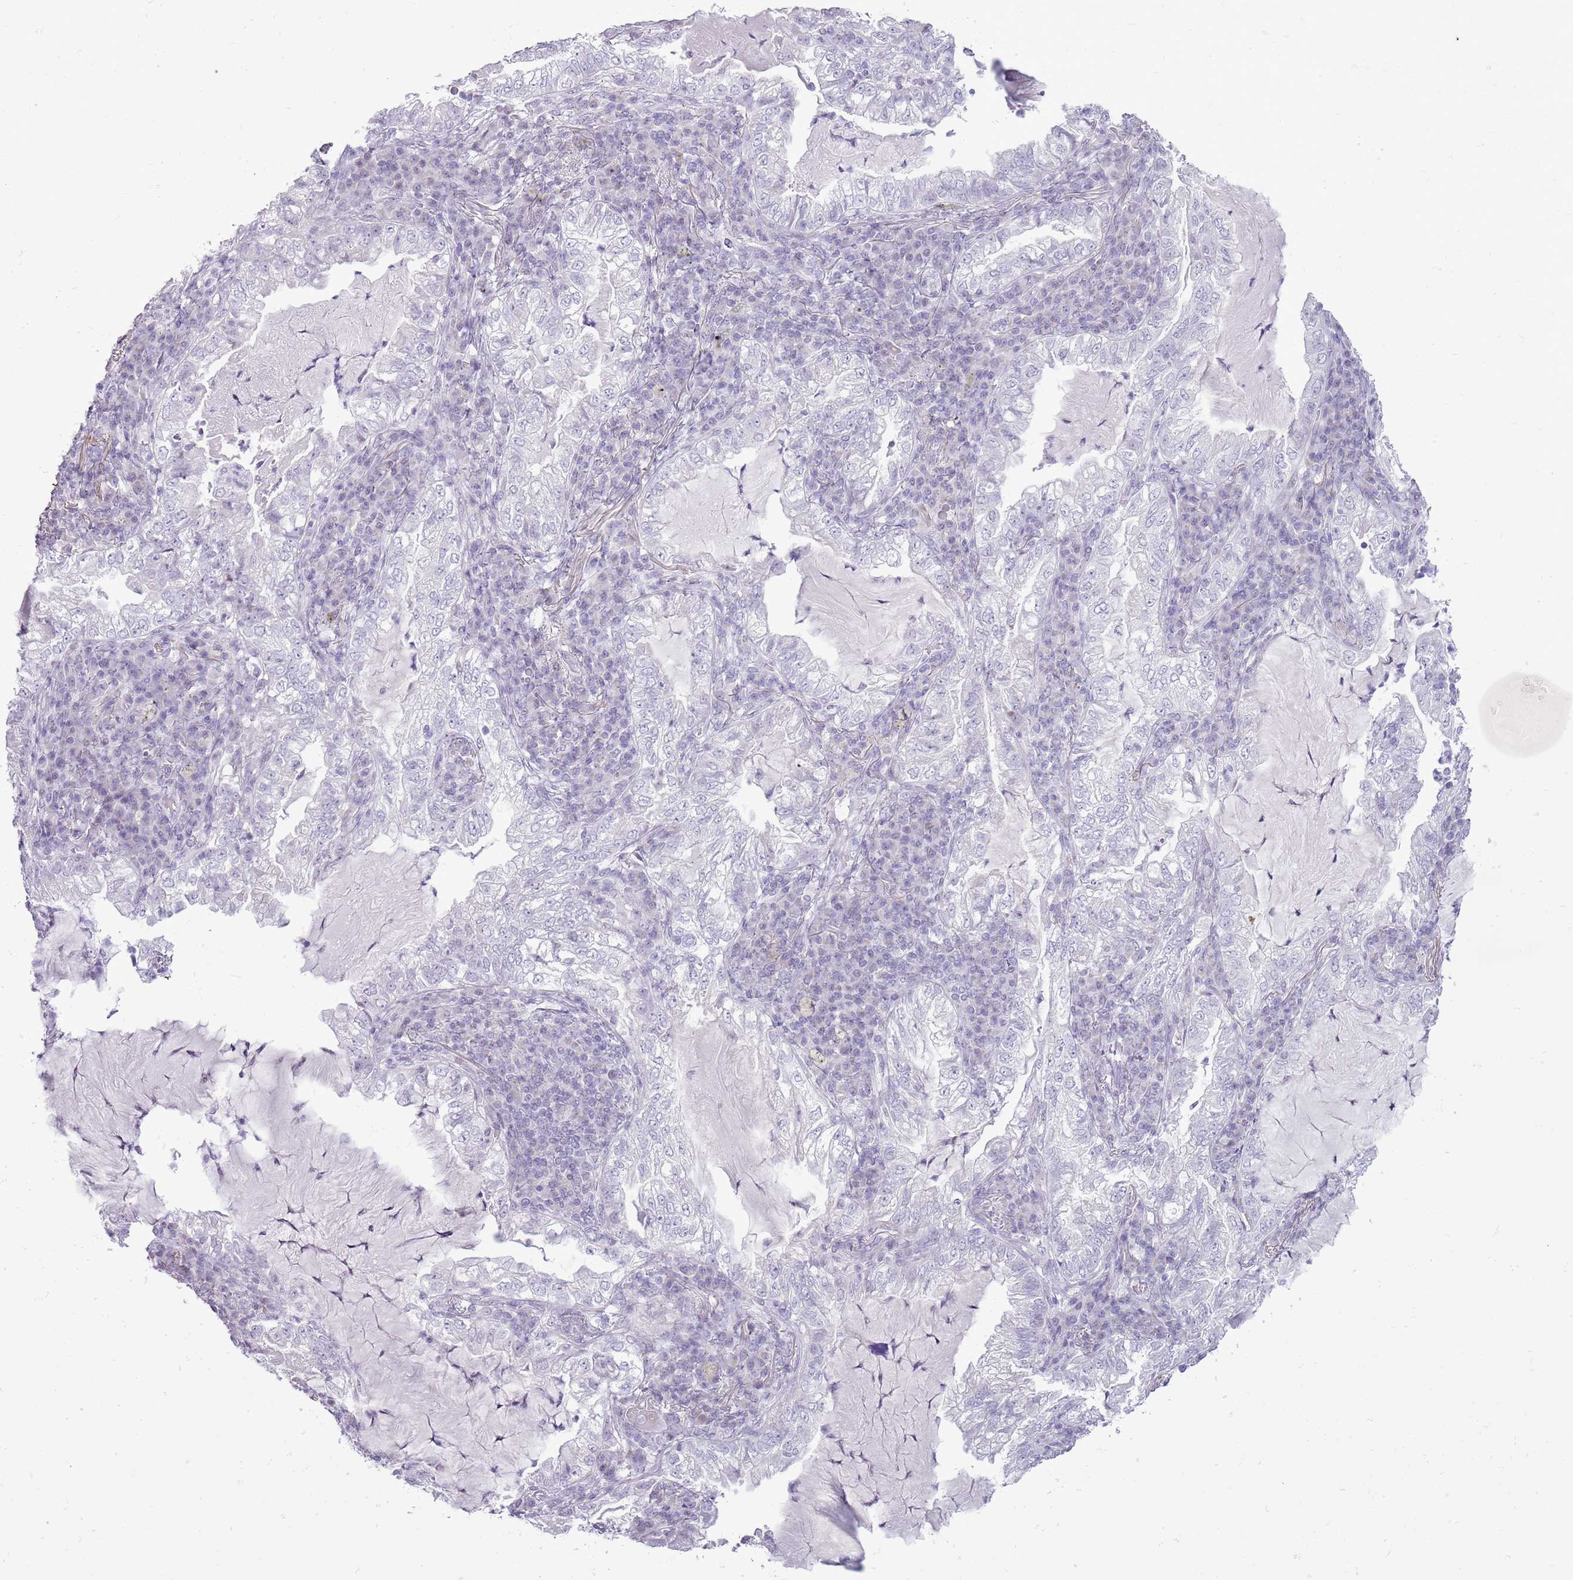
{"staining": {"intensity": "negative", "quantity": "none", "location": "none"}, "tissue": "lung cancer", "cell_type": "Tumor cells", "image_type": "cancer", "snomed": [{"axis": "morphology", "description": "Adenocarcinoma, NOS"}, {"axis": "topography", "description": "Lung"}], "caption": "Immunohistochemistry photomicrograph of neoplastic tissue: adenocarcinoma (lung) stained with DAB demonstrates no significant protein expression in tumor cells. The staining is performed using DAB brown chromogen with nuclei counter-stained in using hematoxylin.", "gene": "RPL3L", "patient": {"sex": "female", "age": 73}}